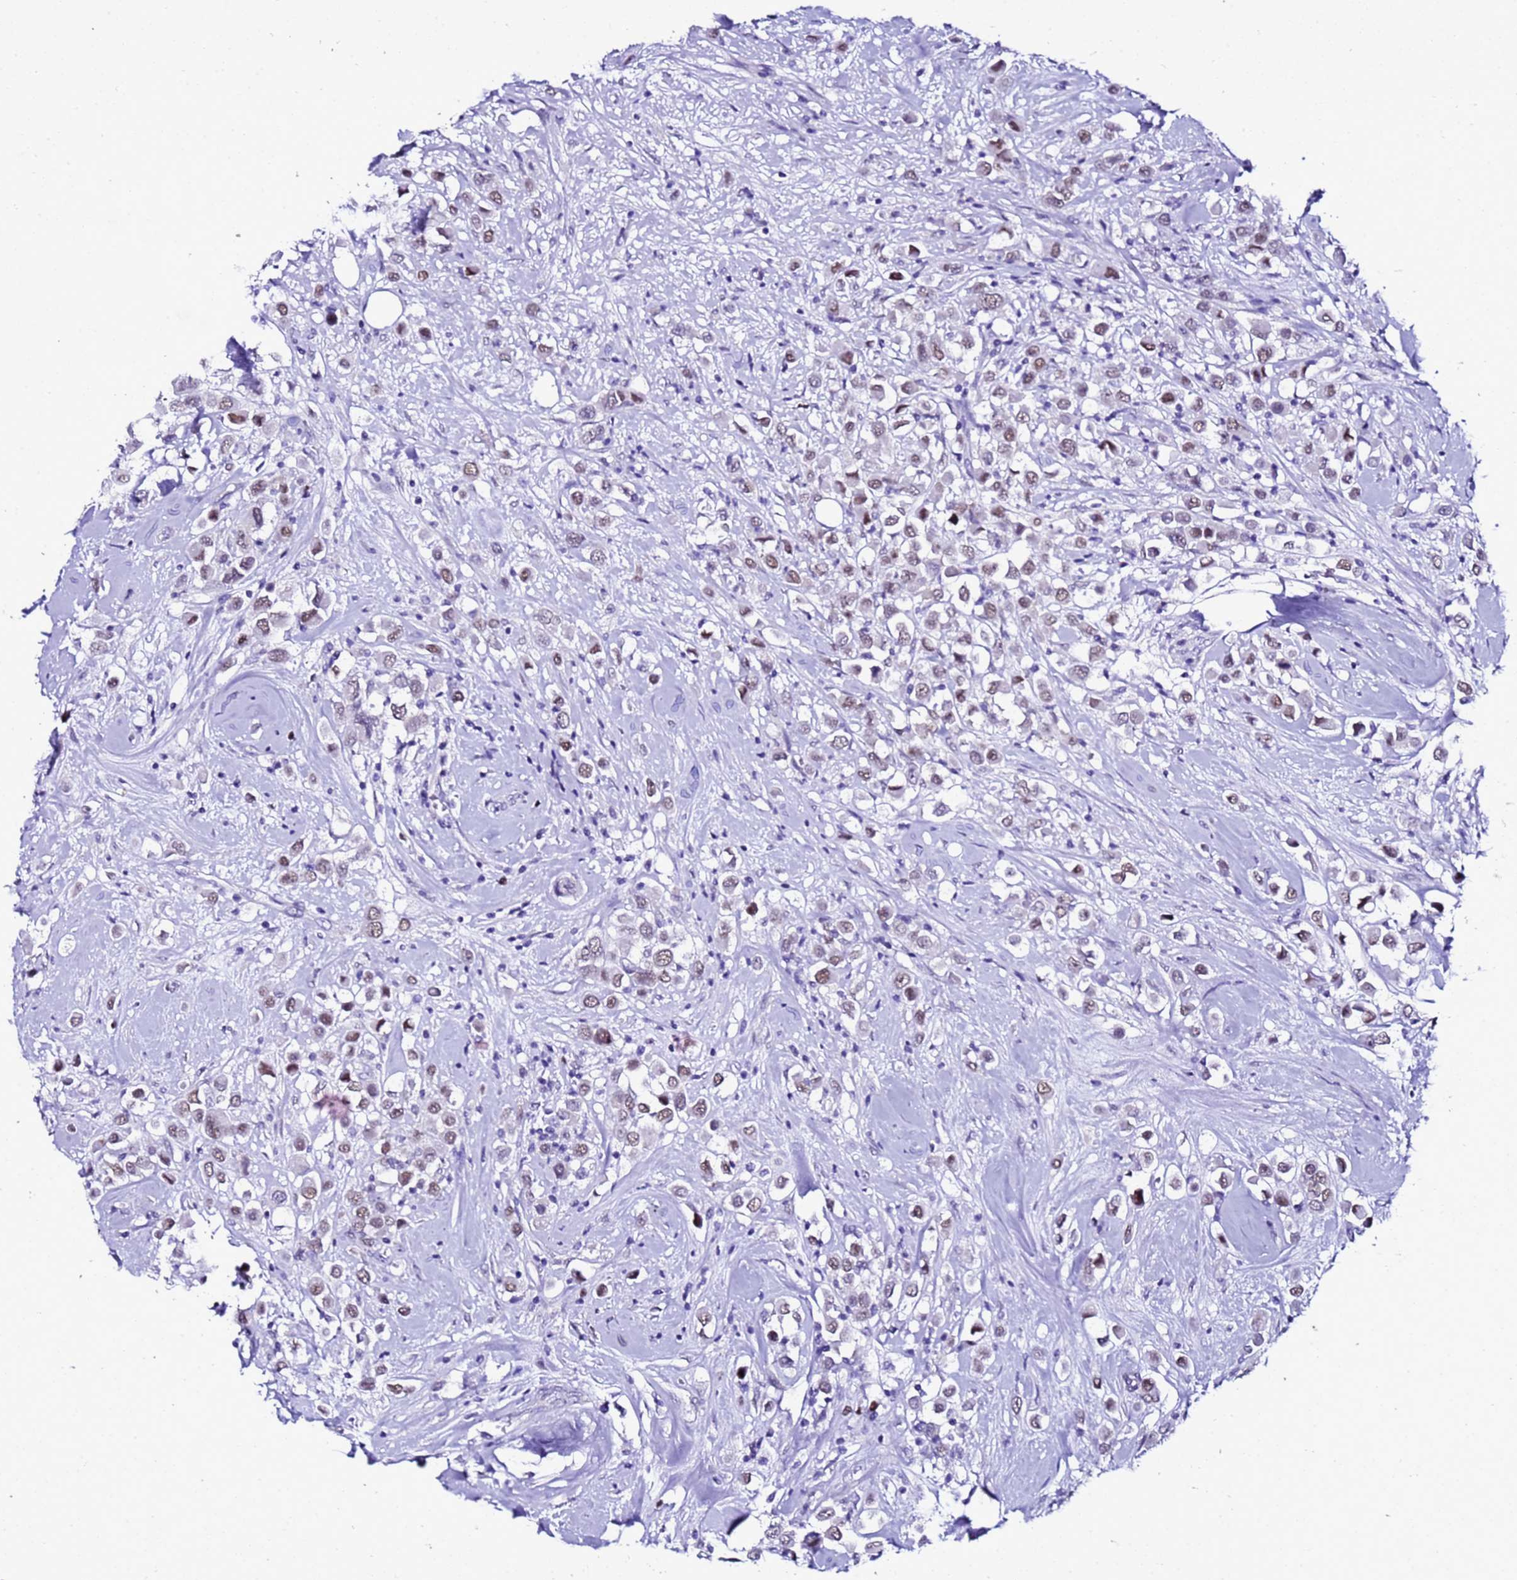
{"staining": {"intensity": "moderate", "quantity": ">75%", "location": "nuclear"}, "tissue": "breast cancer", "cell_type": "Tumor cells", "image_type": "cancer", "snomed": [{"axis": "morphology", "description": "Duct carcinoma"}, {"axis": "topography", "description": "Breast"}], "caption": "Breast infiltrating ductal carcinoma tissue displays moderate nuclear positivity in about >75% of tumor cells The protein of interest is stained brown, and the nuclei are stained in blue (DAB (3,3'-diaminobenzidine) IHC with brightfield microscopy, high magnification).", "gene": "BCL7A", "patient": {"sex": "female", "age": 61}}